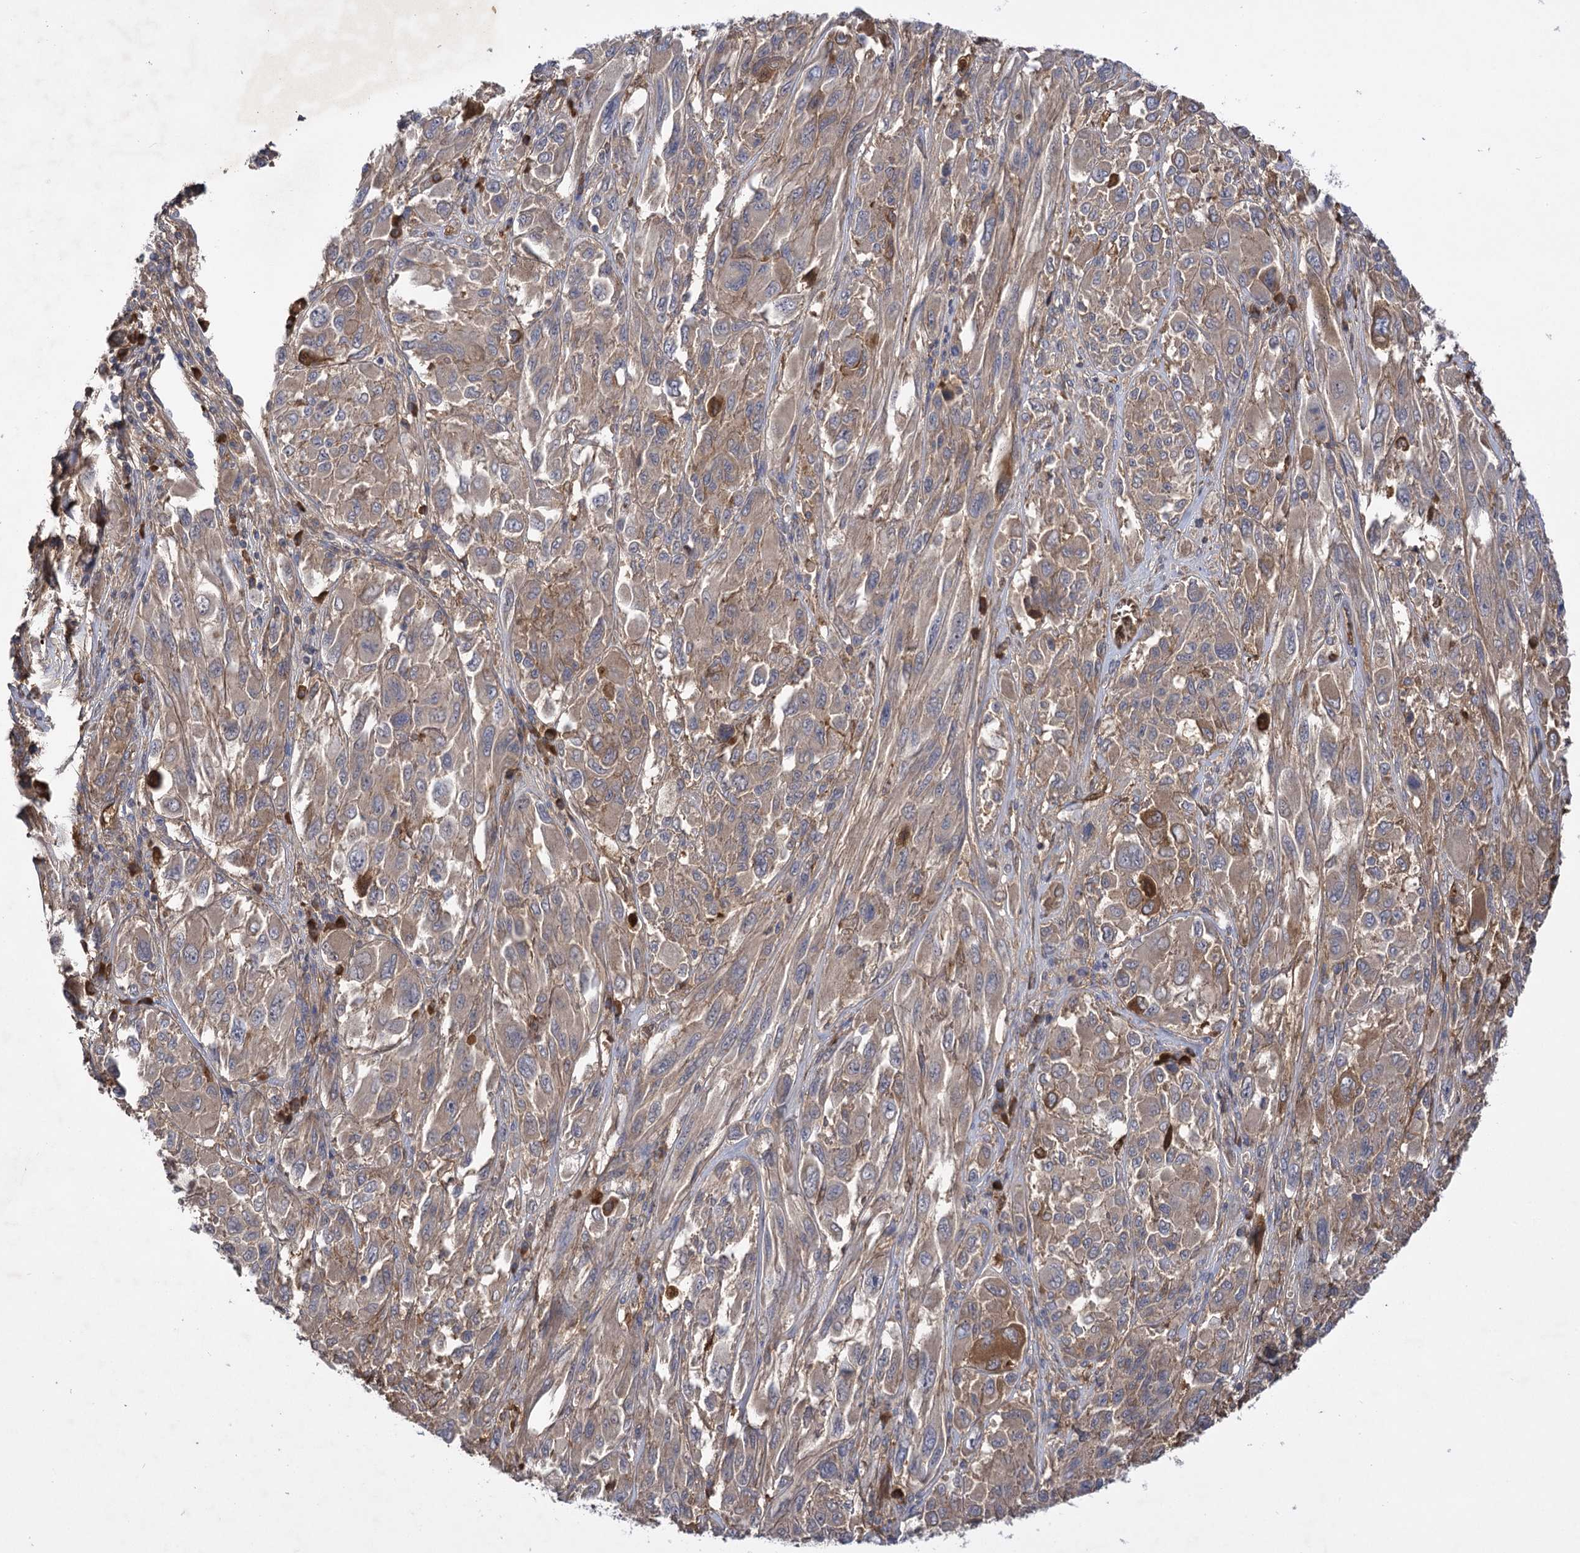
{"staining": {"intensity": "weak", "quantity": "25%-75%", "location": "cytoplasmic/membranous"}, "tissue": "melanoma", "cell_type": "Tumor cells", "image_type": "cancer", "snomed": [{"axis": "morphology", "description": "Malignant melanoma, NOS"}, {"axis": "topography", "description": "Skin"}], "caption": "About 25%-75% of tumor cells in malignant melanoma demonstrate weak cytoplasmic/membranous protein expression as visualized by brown immunohistochemical staining.", "gene": "USP50", "patient": {"sex": "female", "age": 91}}